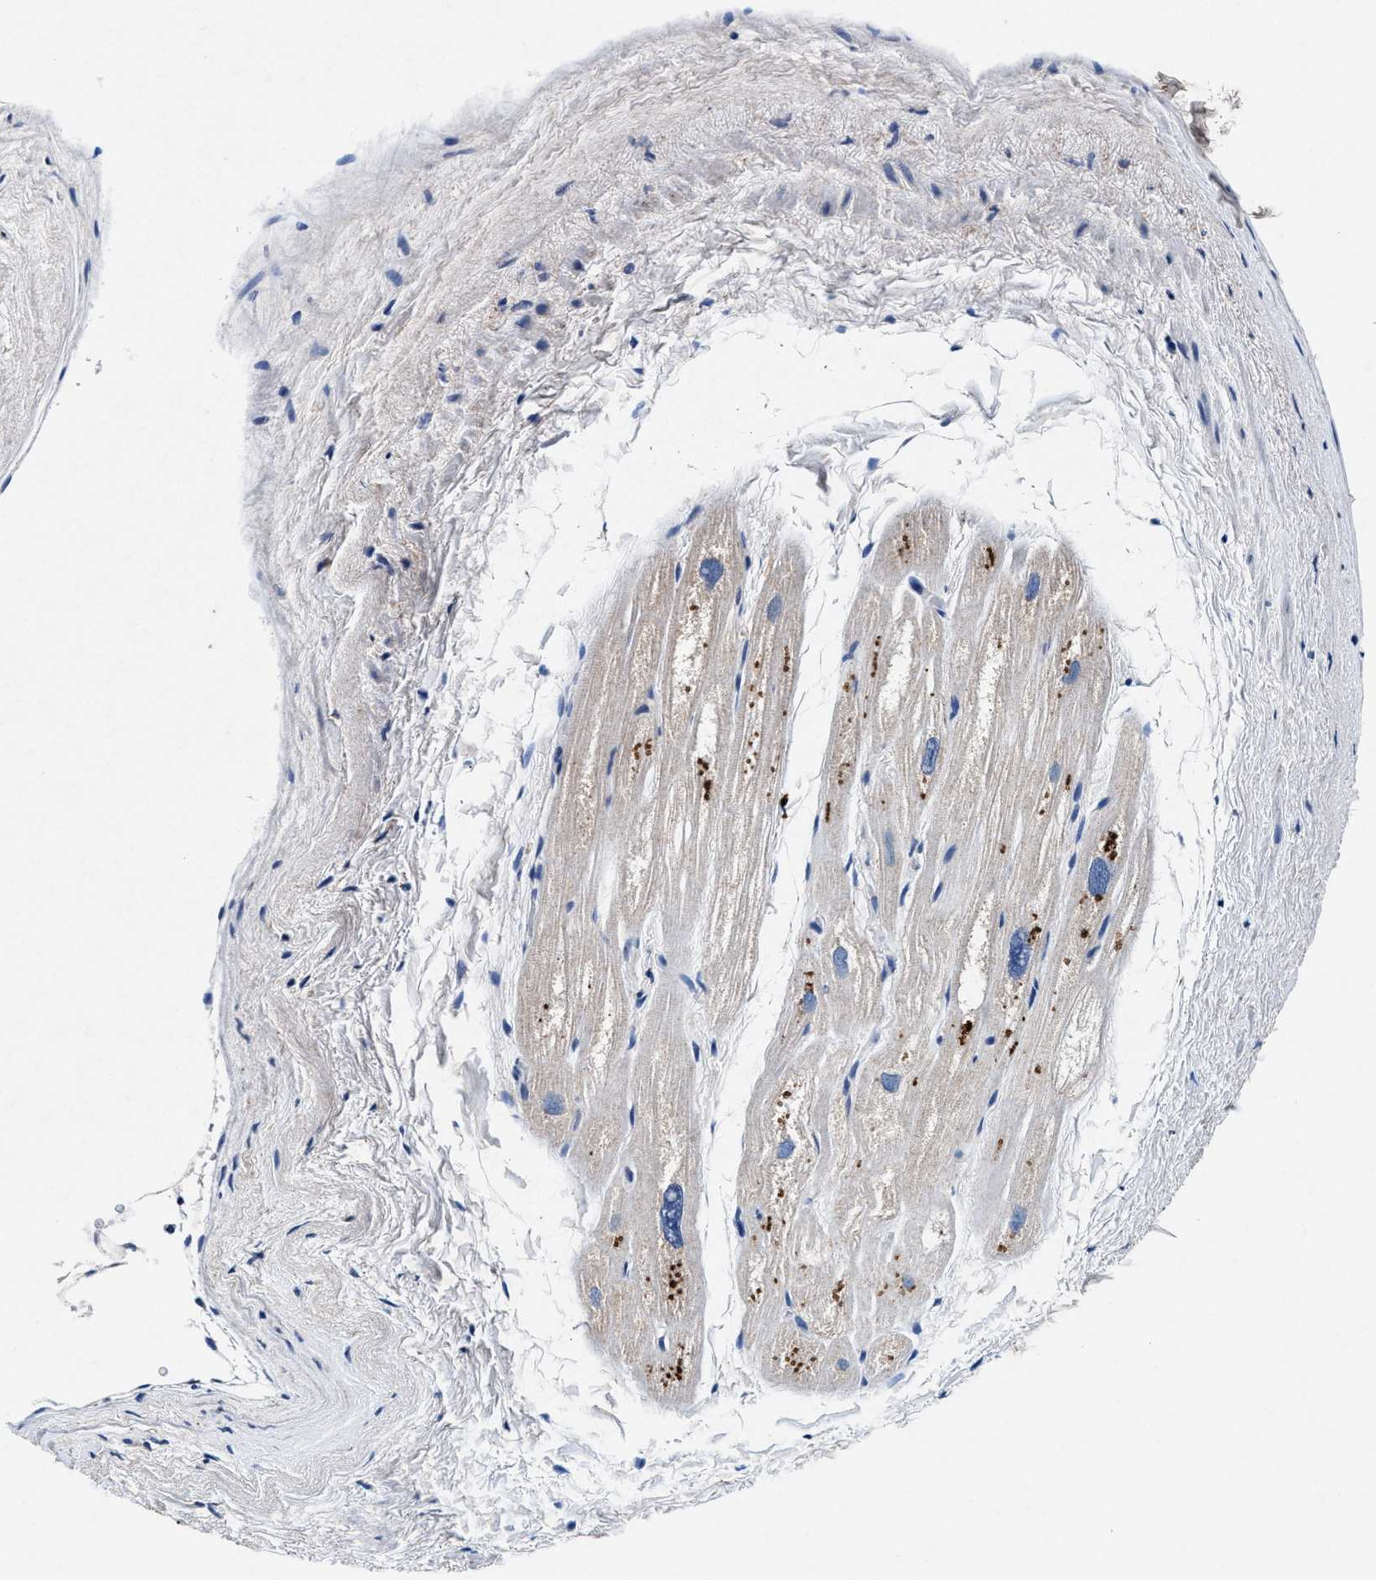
{"staining": {"intensity": "moderate", "quantity": ">75%", "location": "cytoplasmic/membranous"}, "tissue": "heart muscle", "cell_type": "Cardiomyocytes", "image_type": "normal", "snomed": [{"axis": "morphology", "description": "Normal tissue, NOS"}, {"axis": "topography", "description": "Heart"}], "caption": "High-power microscopy captured an immunohistochemistry (IHC) photomicrograph of unremarkable heart muscle, revealing moderate cytoplasmic/membranous expression in approximately >75% of cardiomyocytes. (DAB (3,3'-diaminobenzidine) = brown stain, brightfield microscopy at high magnification).", "gene": "SLC8A1", "patient": {"sex": "male", "age": 49}}